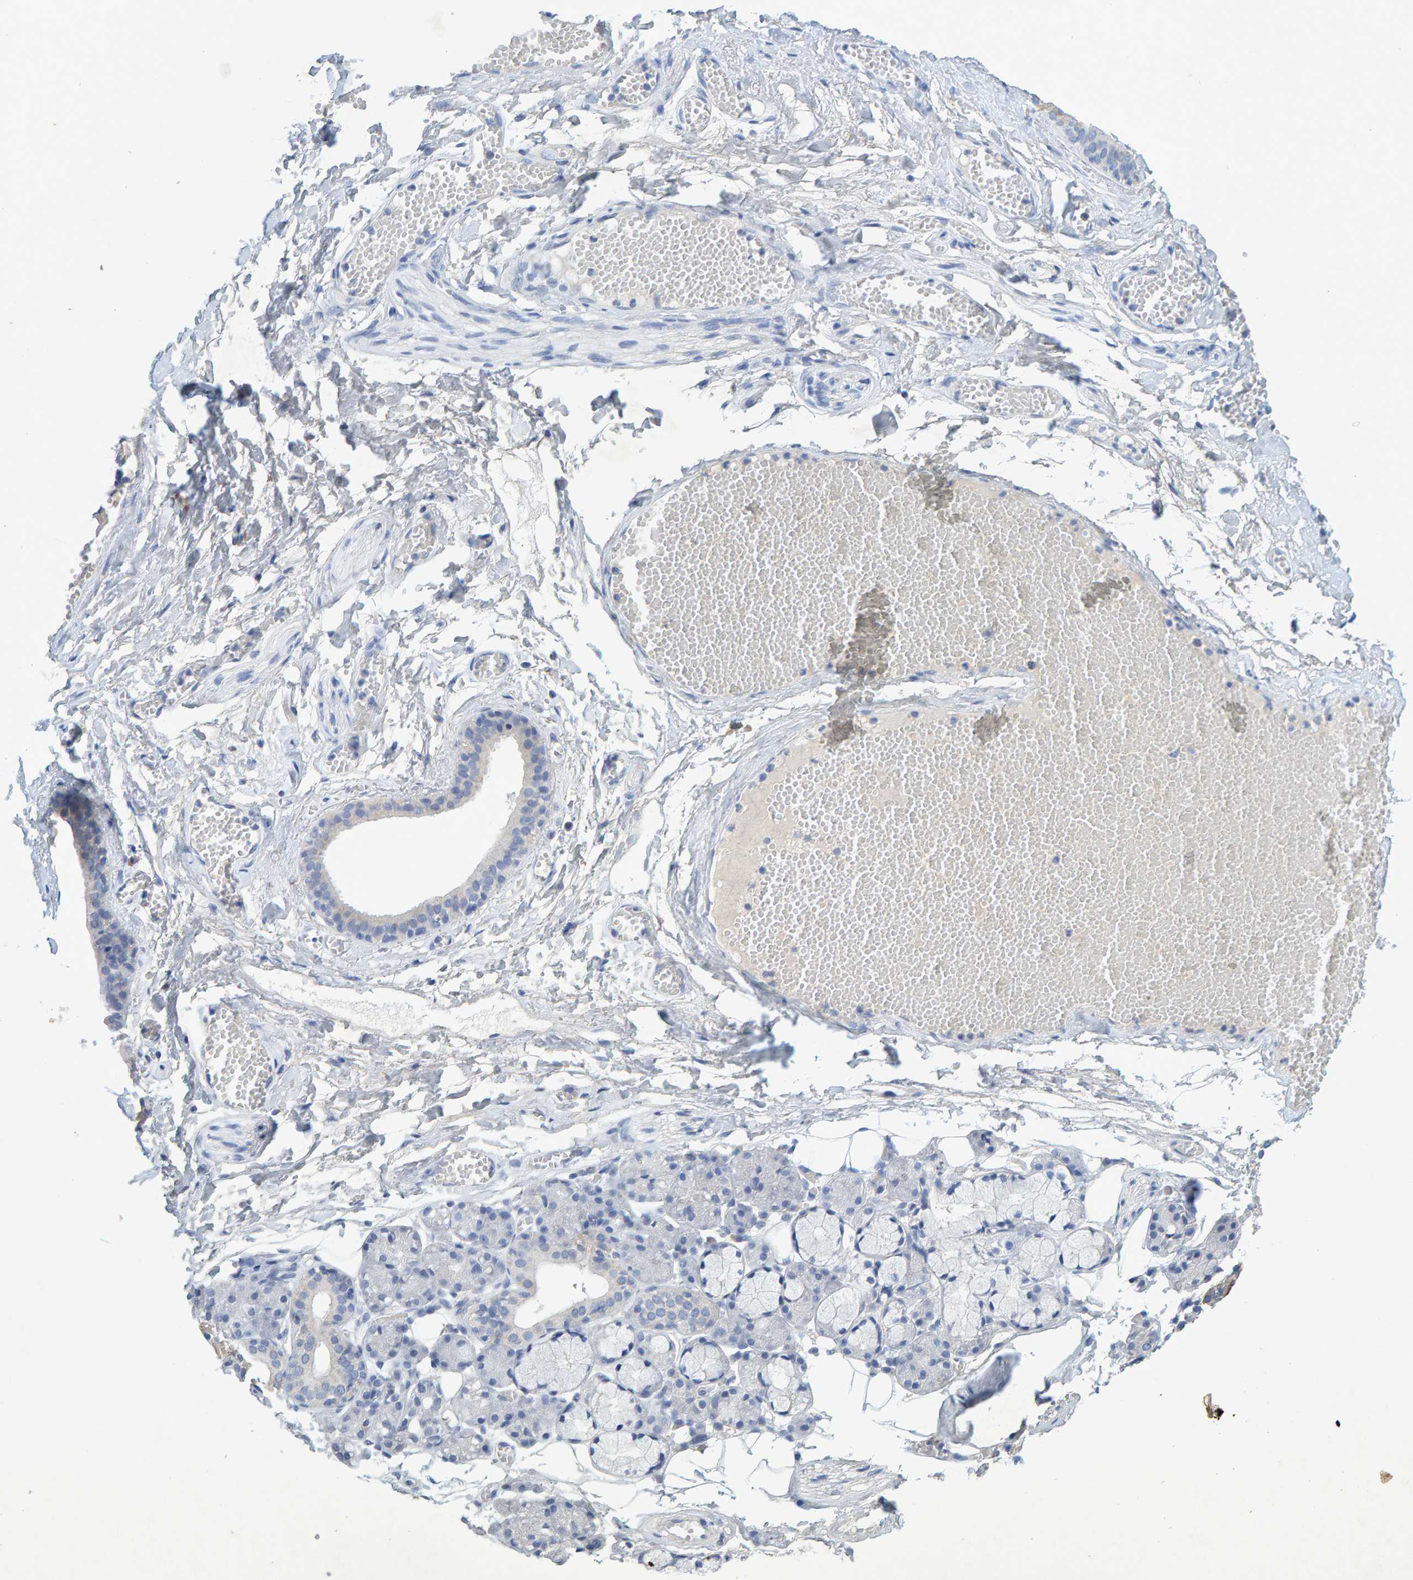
{"staining": {"intensity": "negative", "quantity": "none", "location": "none"}, "tissue": "salivary gland", "cell_type": "Glandular cells", "image_type": "normal", "snomed": [{"axis": "morphology", "description": "Normal tissue, NOS"}, {"axis": "topography", "description": "Salivary gland"}], "caption": "Immunohistochemistry (IHC) micrograph of benign salivary gland stained for a protein (brown), which demonstrates no staining in glandular cells.", "gene": "CTH", "patient": {"sex": "male", "age": 63}}